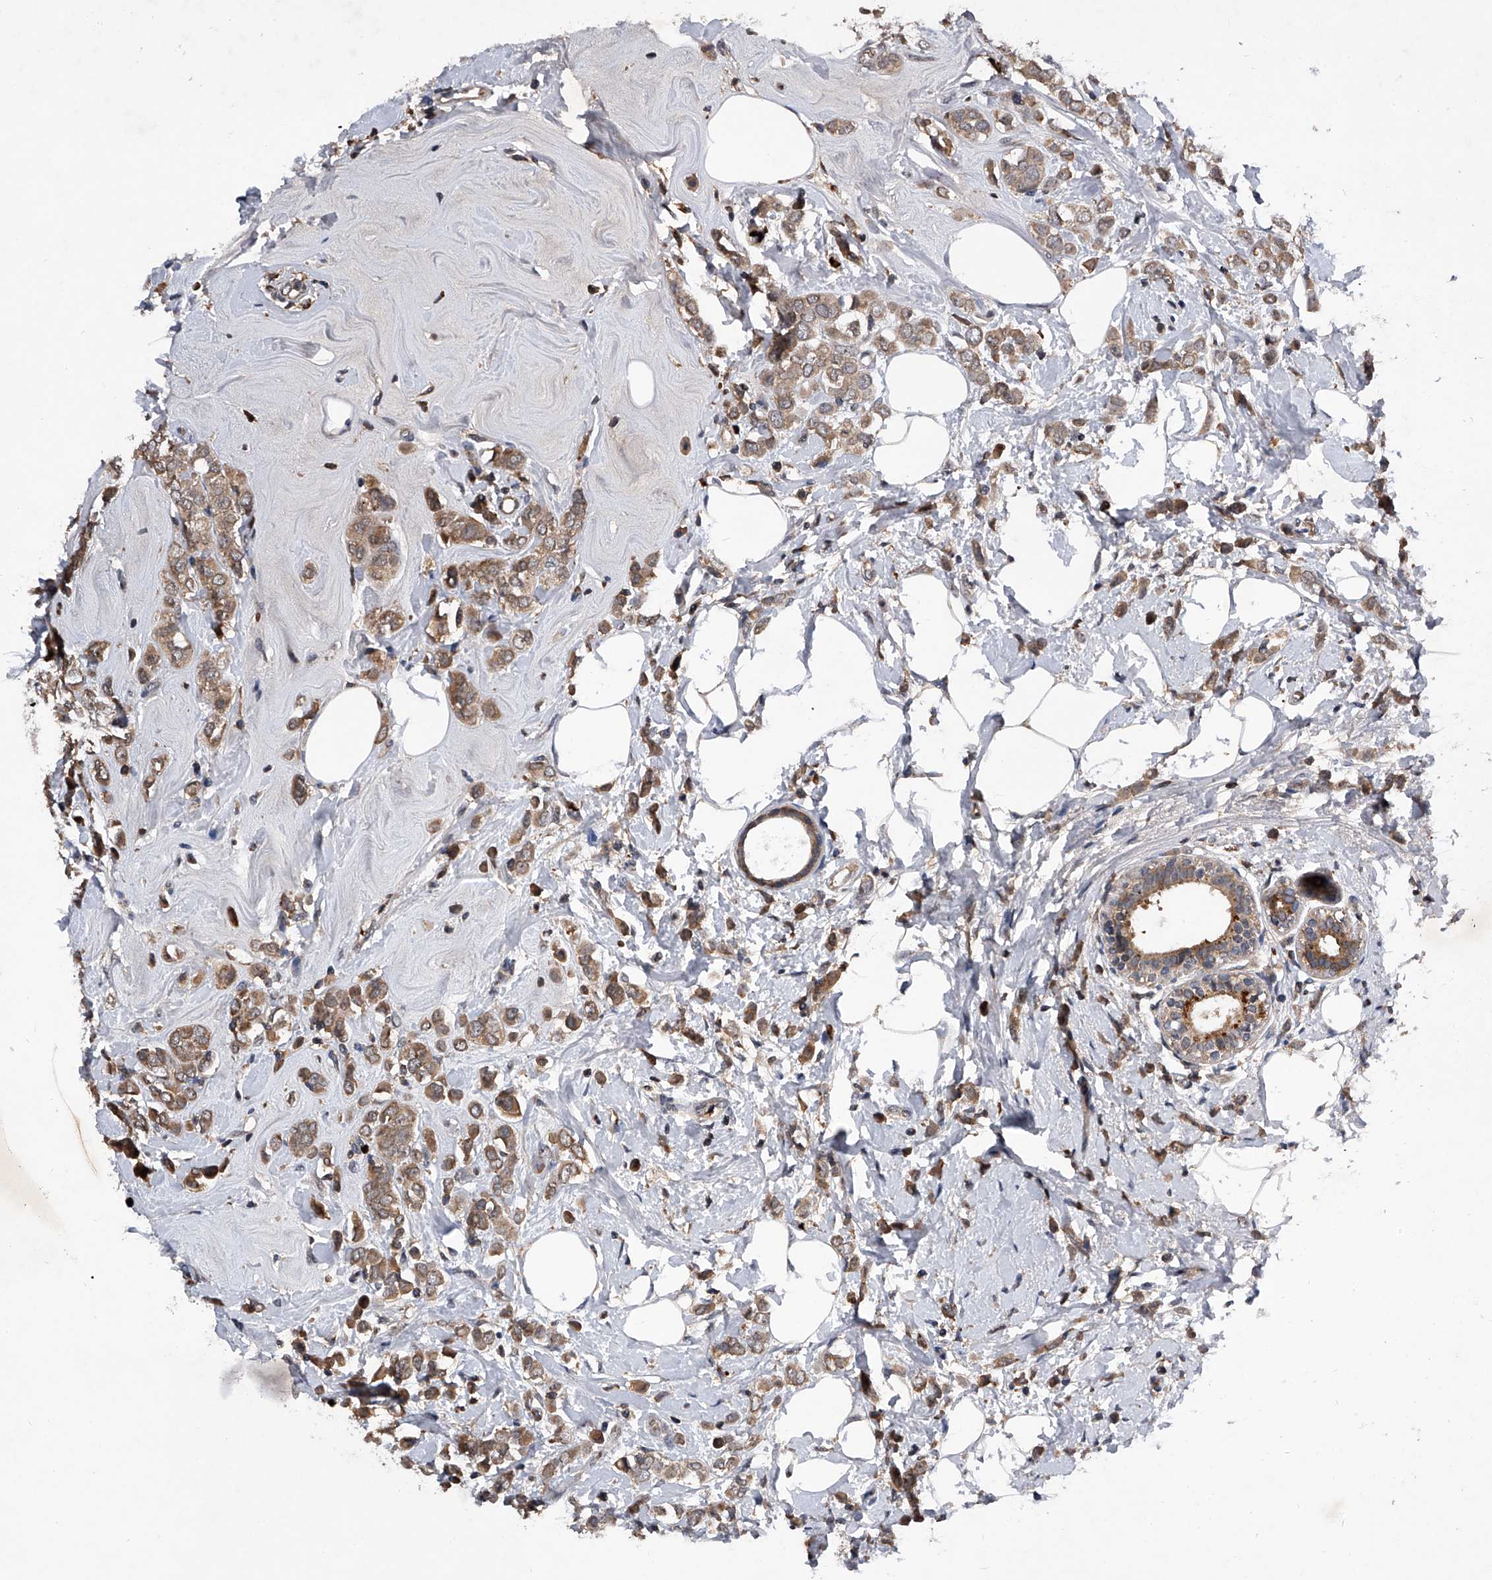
{"staining": {"intensity": "moderate", "quantity": ">75%", "location": "cytoplasmic/membranous"}, "tissue": "breast cancer", "cell_type": "Tumor cells", "image_type": "cancer", "snomed": [{"axis": "morphology", "description": "Lobular carcinoma"}, {"axis": "topography", "description": "Breast"}], "caption": "There is medium levels of moderate cytoplasmic/membranous positivity in tumor cells of breast lobular carcinoma, as demonstrated by immunohistochemical staining (brown color).", "gene": "ZNF30", "patient": {"sex": "female", "age": 47}}